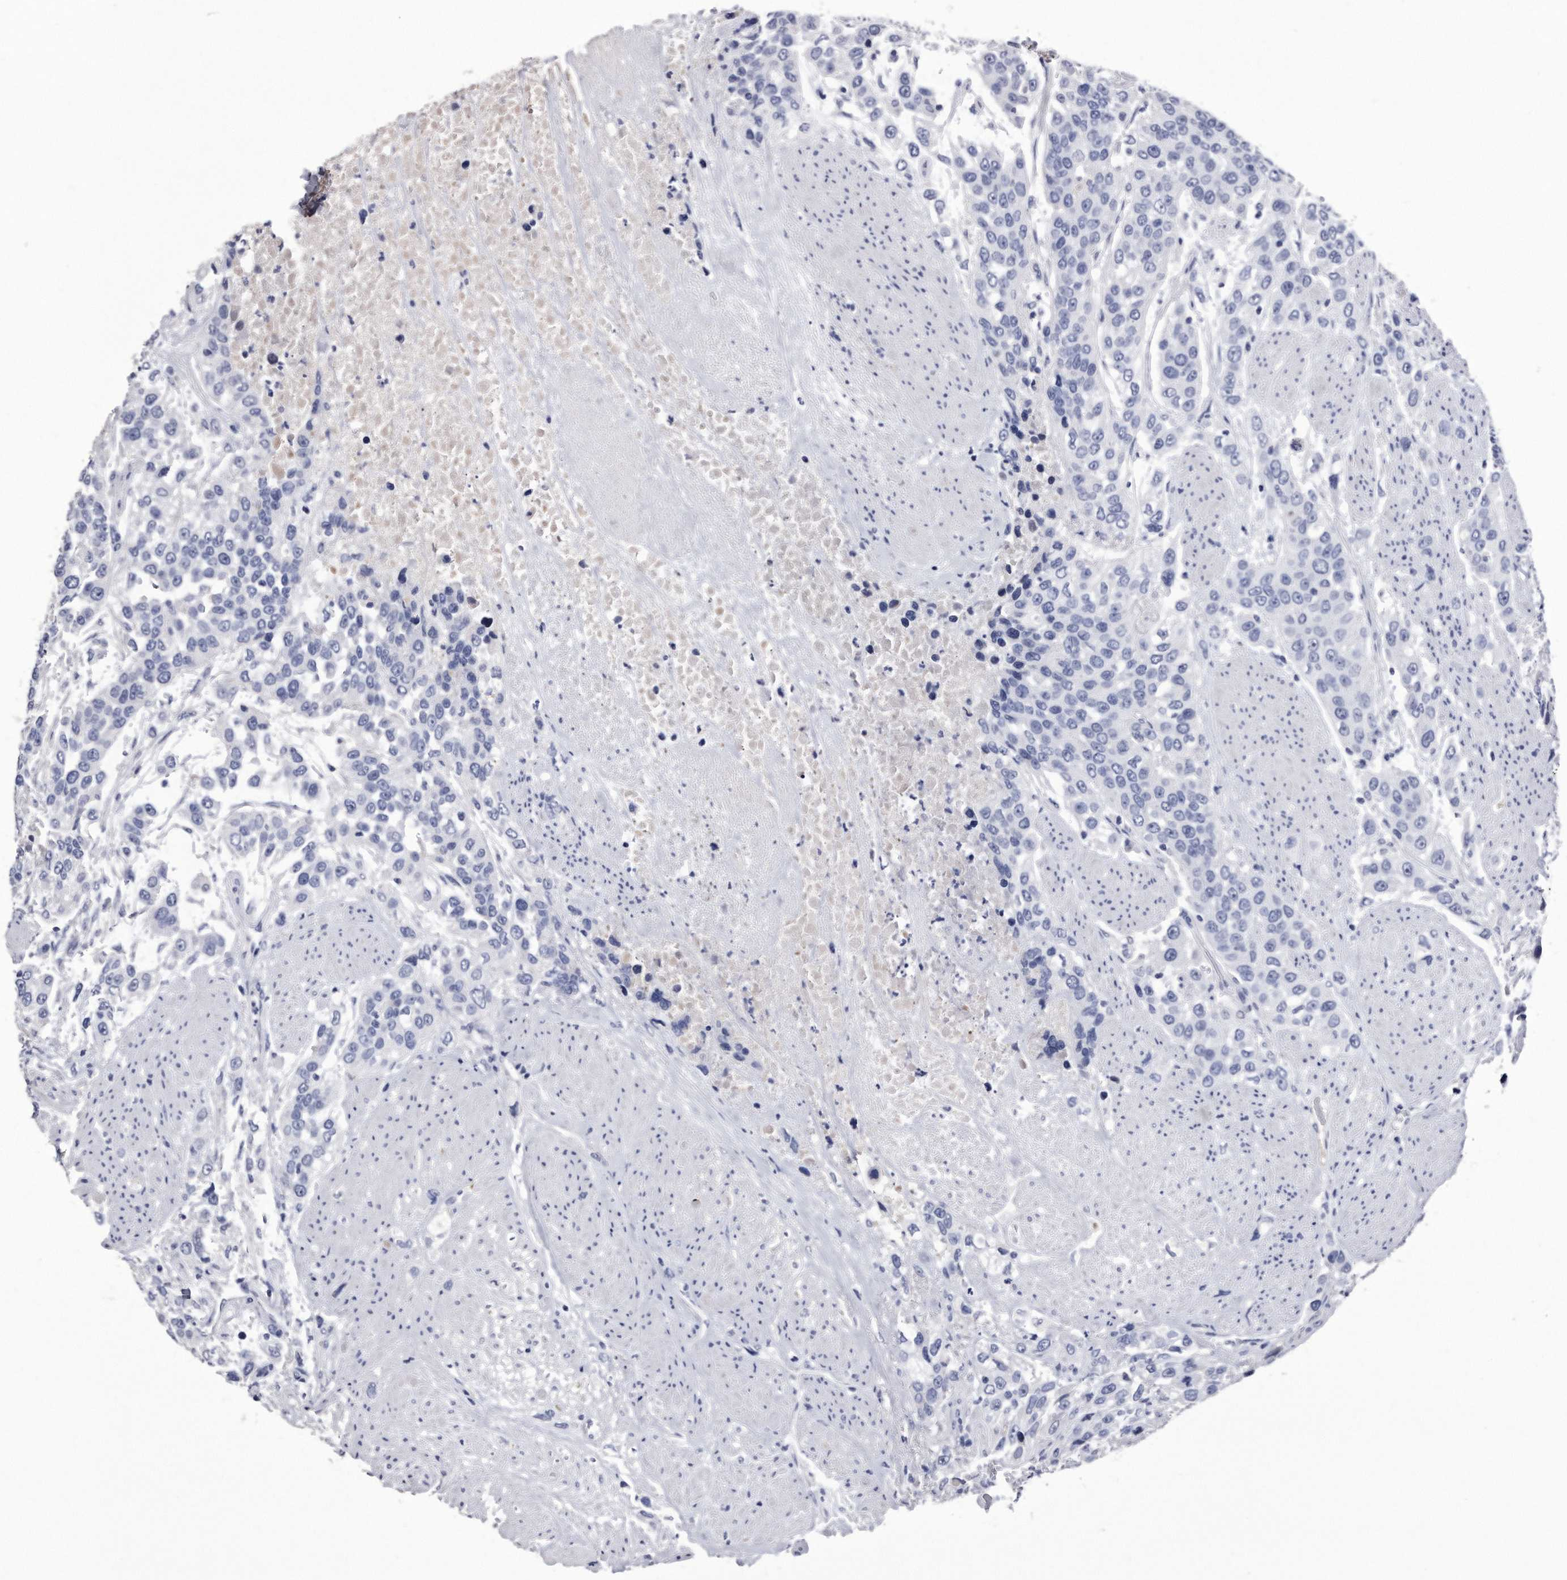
{"staining": {"intensity": "negative", "quantity": "none", "location": "none"}, "tissue": "urothelial cancer", "cell_type": "Tumor cells", "image_type": "cancer", "snomed": [{"axis": "morphology", "description": "Urothelial carcinoma, High grade"}, {"axis": "topography", "description": "Urinary bladder"}], "caption": "High power microscopy histopathology image of an immunohistochemistry photomicrograph of urothelial cancer, revealing no significant positivity in tumor cells.", "gene": "KCTD8", "patient": {"sex": "female", "age": 80}}